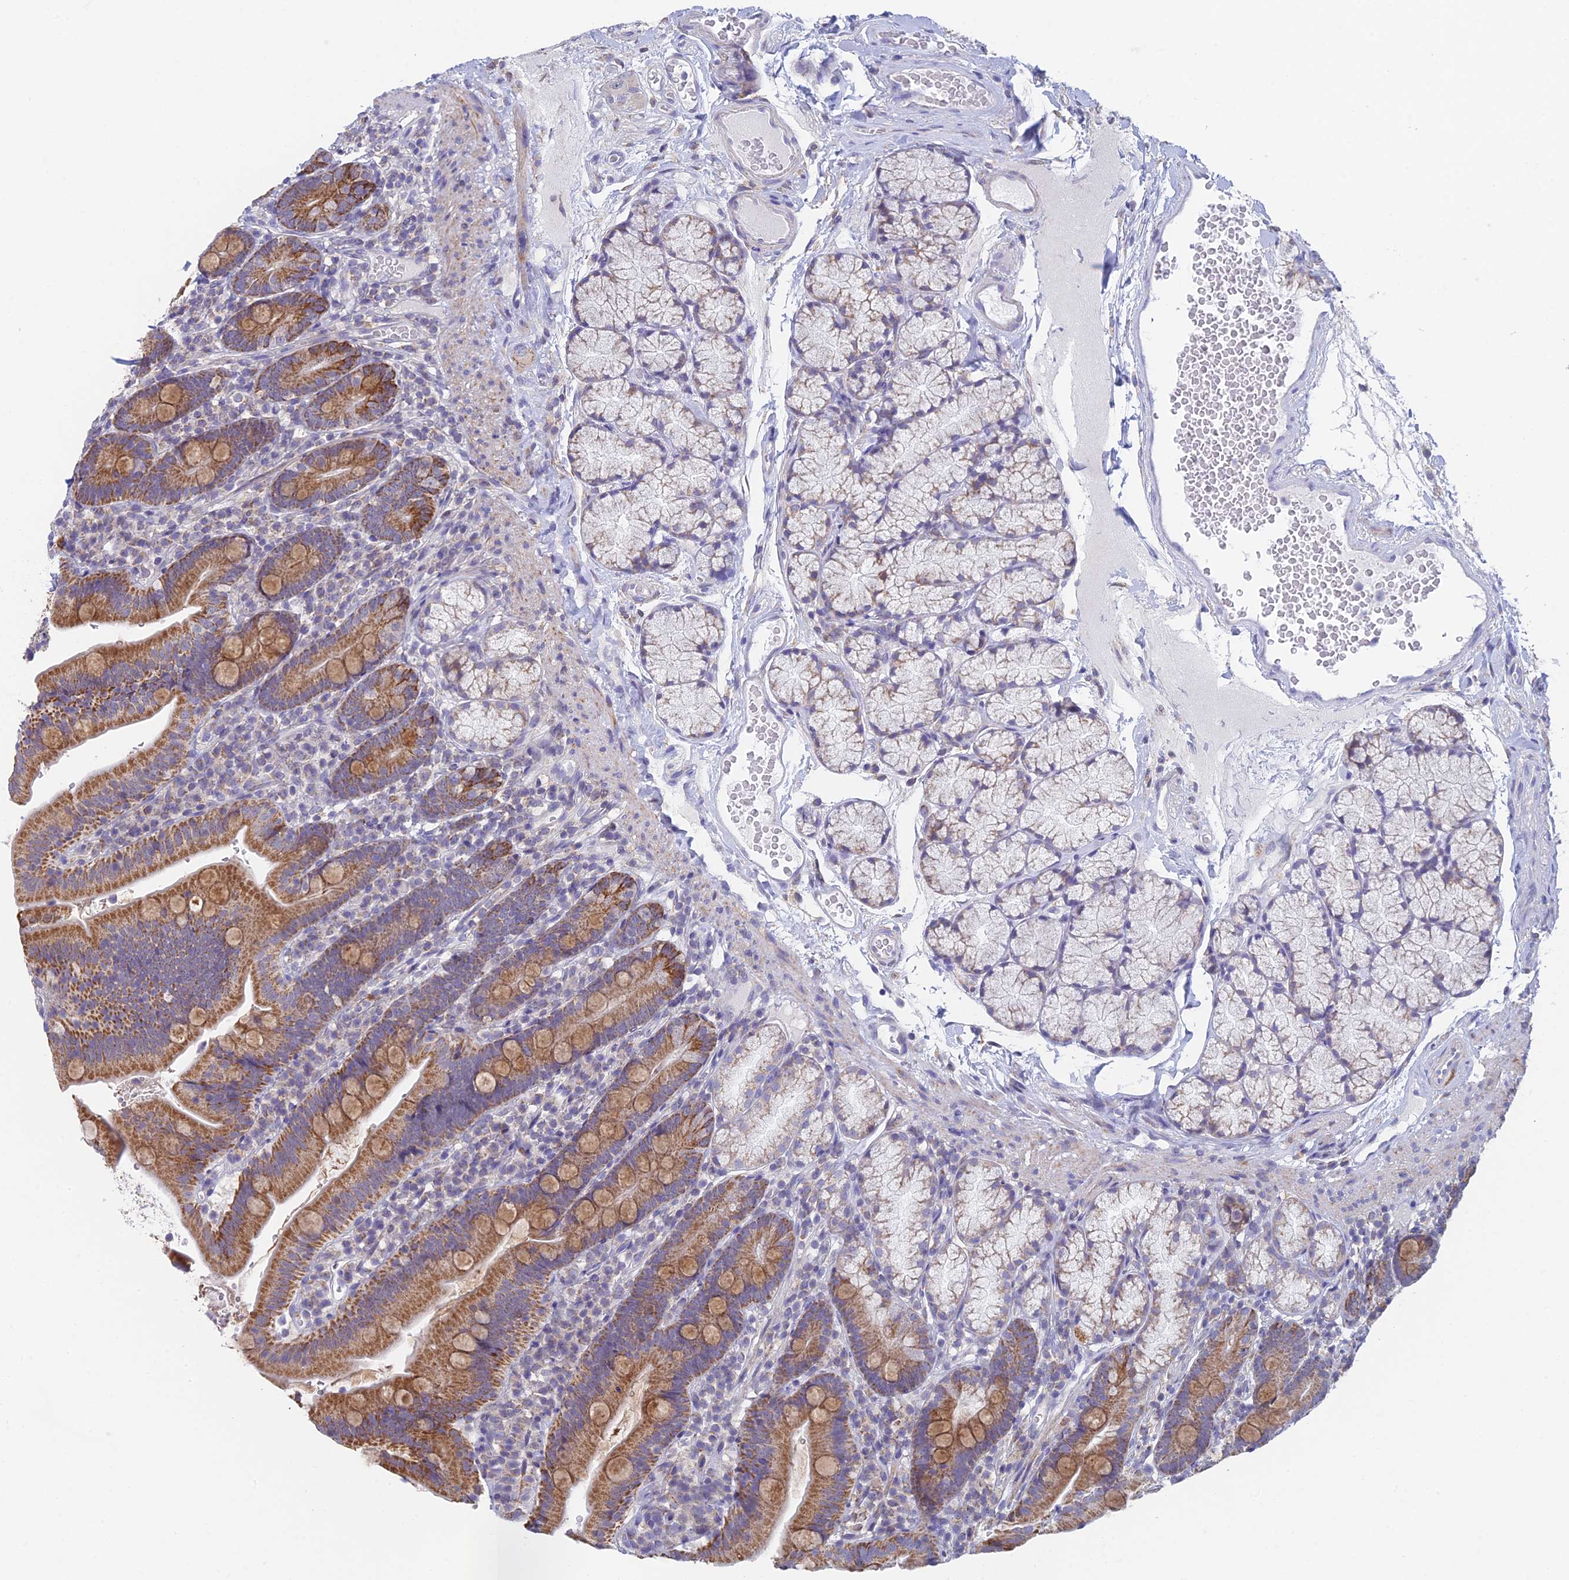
{"staining": {"intensity": "moderate", "quantity": ">75%", "location": "cytoplasmic/membranous"}, "tissue": "duodenum", "cell_type": "Glandular cells", "image_type": "normal", "snomed": [{"axis": "morphology", "description": "Normal tissue, NOS"}, {"axis": "topography", "description": "Duodenum"}], "caption": "Human duodenum stained for a protein (brown) demonstrates moderate cytoplasmic/membranous positive expression in approximately >75% of glandular cells.", "gene": "REXO5", "patient": {"sex": "female", "age": 67}}